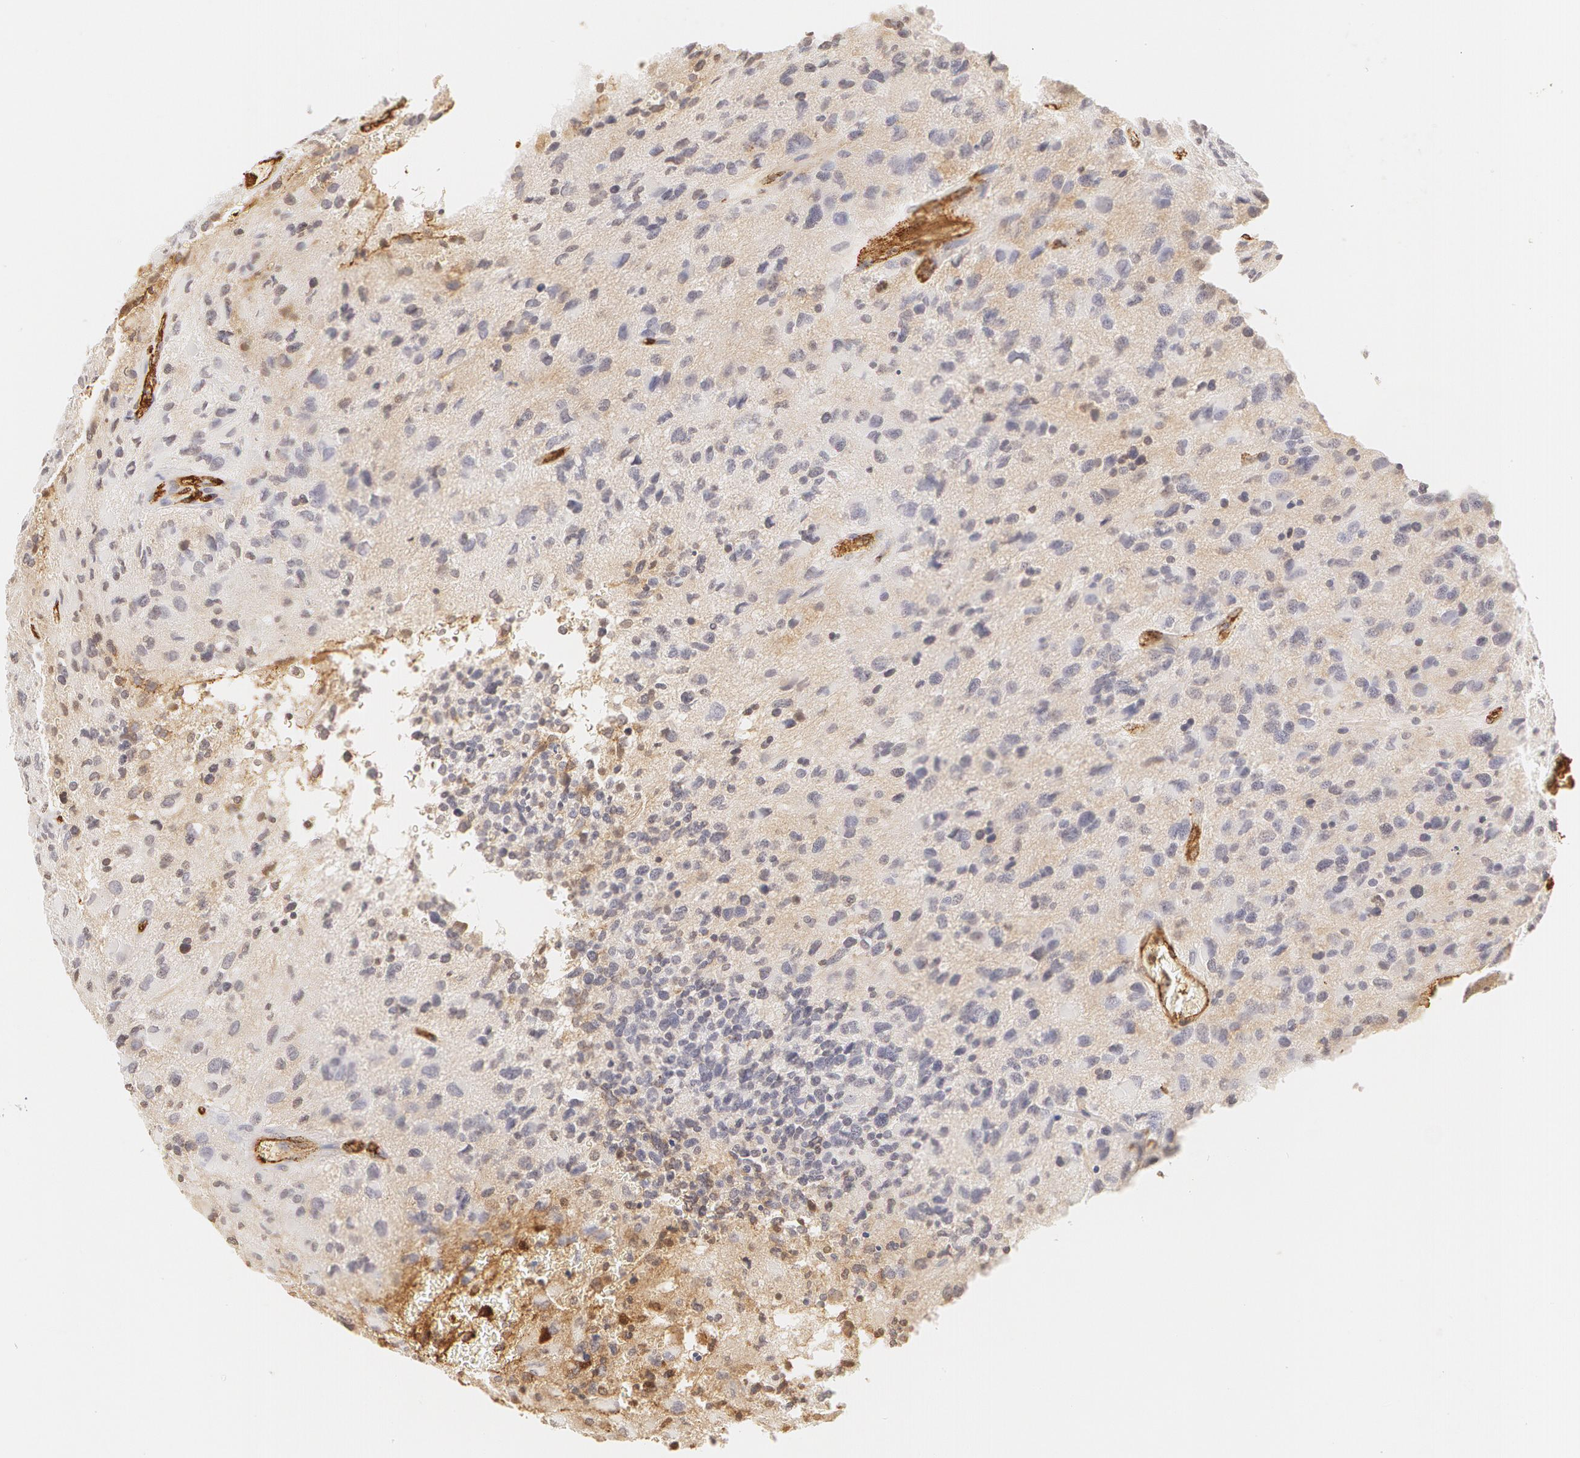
{"staining": {"intensity": "negative", "quantity": "none", "location": "none"}, "tissue": "glioma", "cell_type": "Tumor cells", "image_type": "cancer", "snomed": [{"axis": "morphology", "description": "Glioma, malignant, High grade"}, {"axis": "topography", "description": "Brain"}], "caption": "A photomicrograph of human malignant glioma (high-grade) is negative for staining in tumor cells.", "gene": "VWF", "patient": {"sex": "male", "age": 69}}